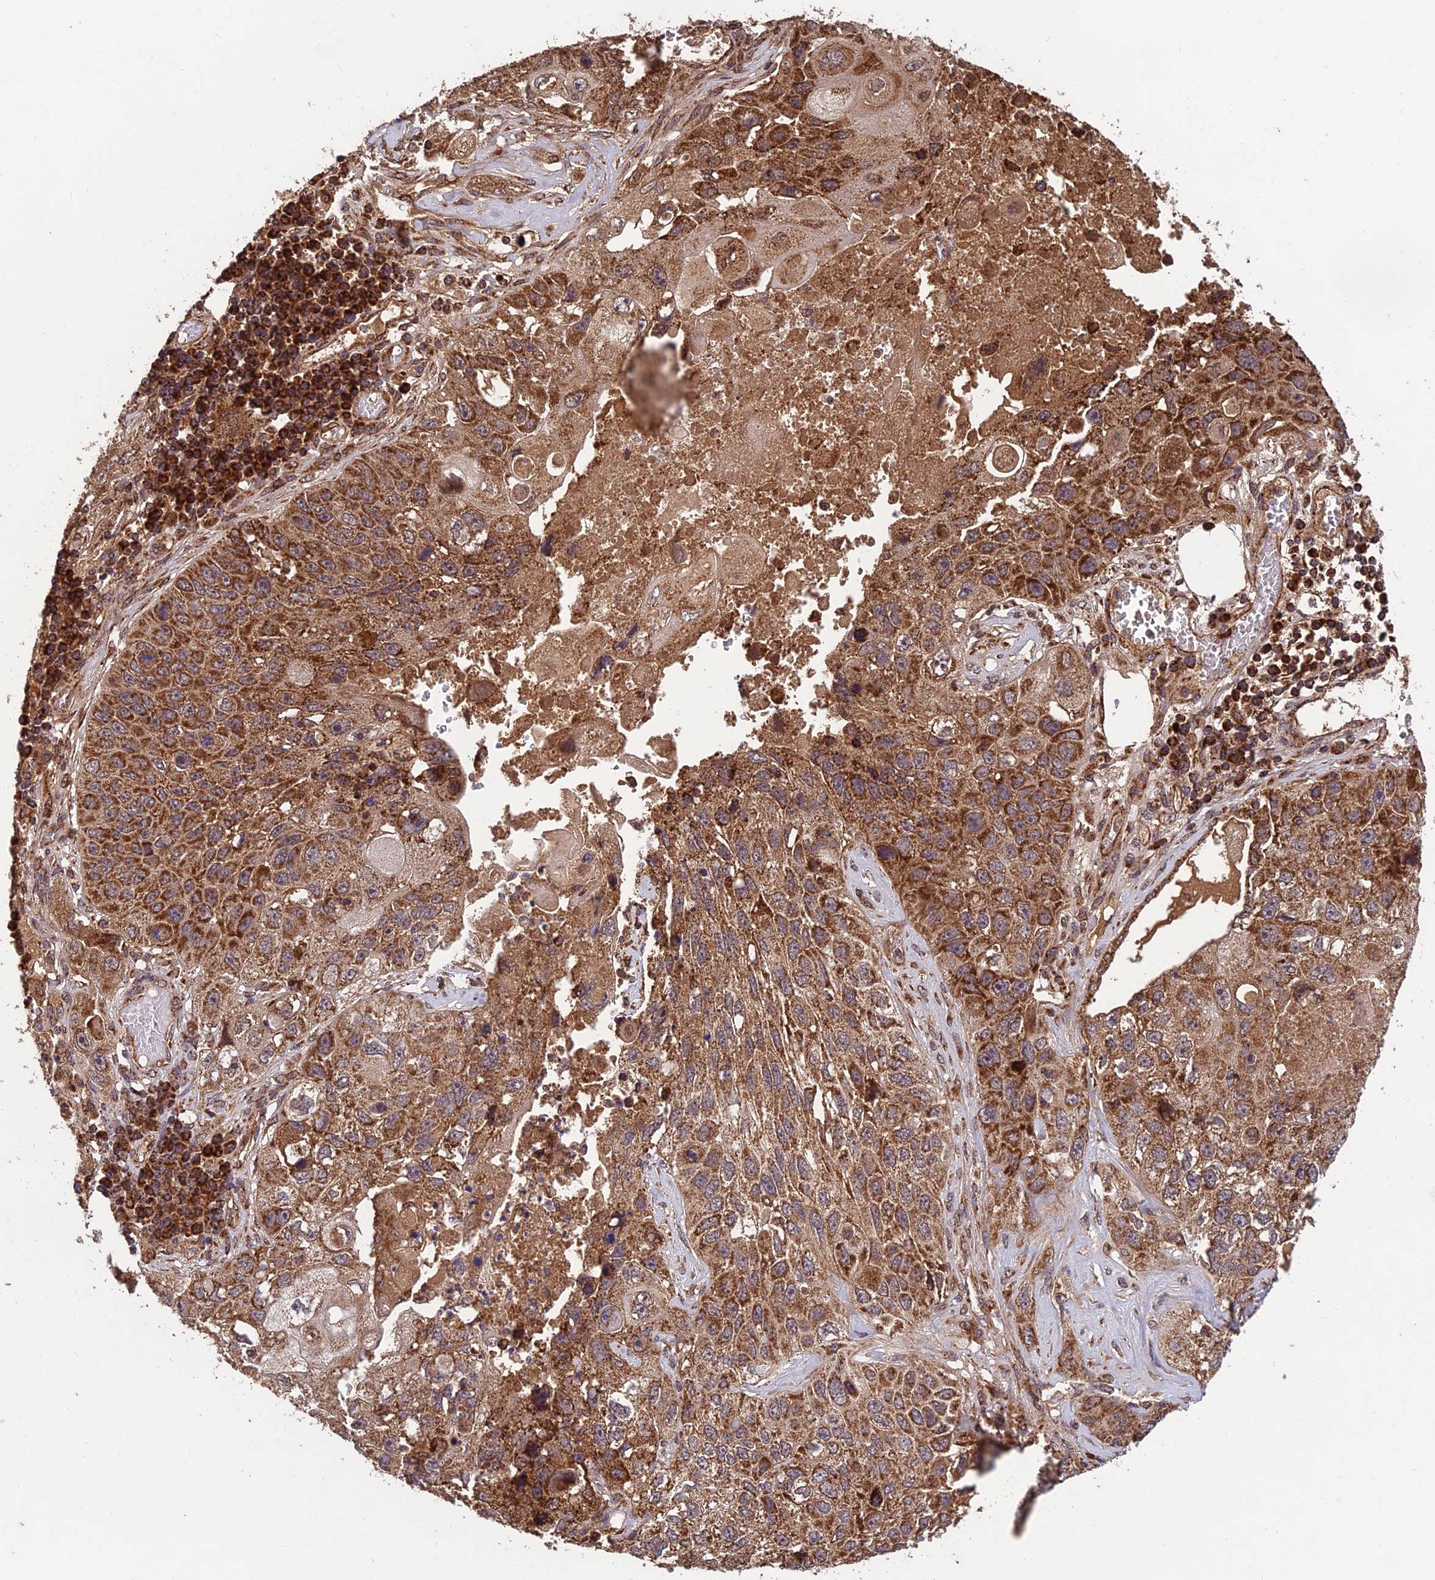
{"staining": {"intensity": "strong", "quantity": ">75%", "location": "cytoplasmic/membranous"}, "tissue": "lung cancer", "cell_type": "Tumor cells", "image_type": "cancer", "snomed": [{"axis": "morphology", "description": "Squamous cell carcinoma, NOS"}, {"axis": "topography", "description": "Lung"}], "caption": "Tumor cells display high levels of strong cytoplasmic/membranous positivity in approximately >75% of cells in human lung squamous cell carcinoma.", "gene": "CCDC15", "patient": {"sex": "male", "age": 61}}